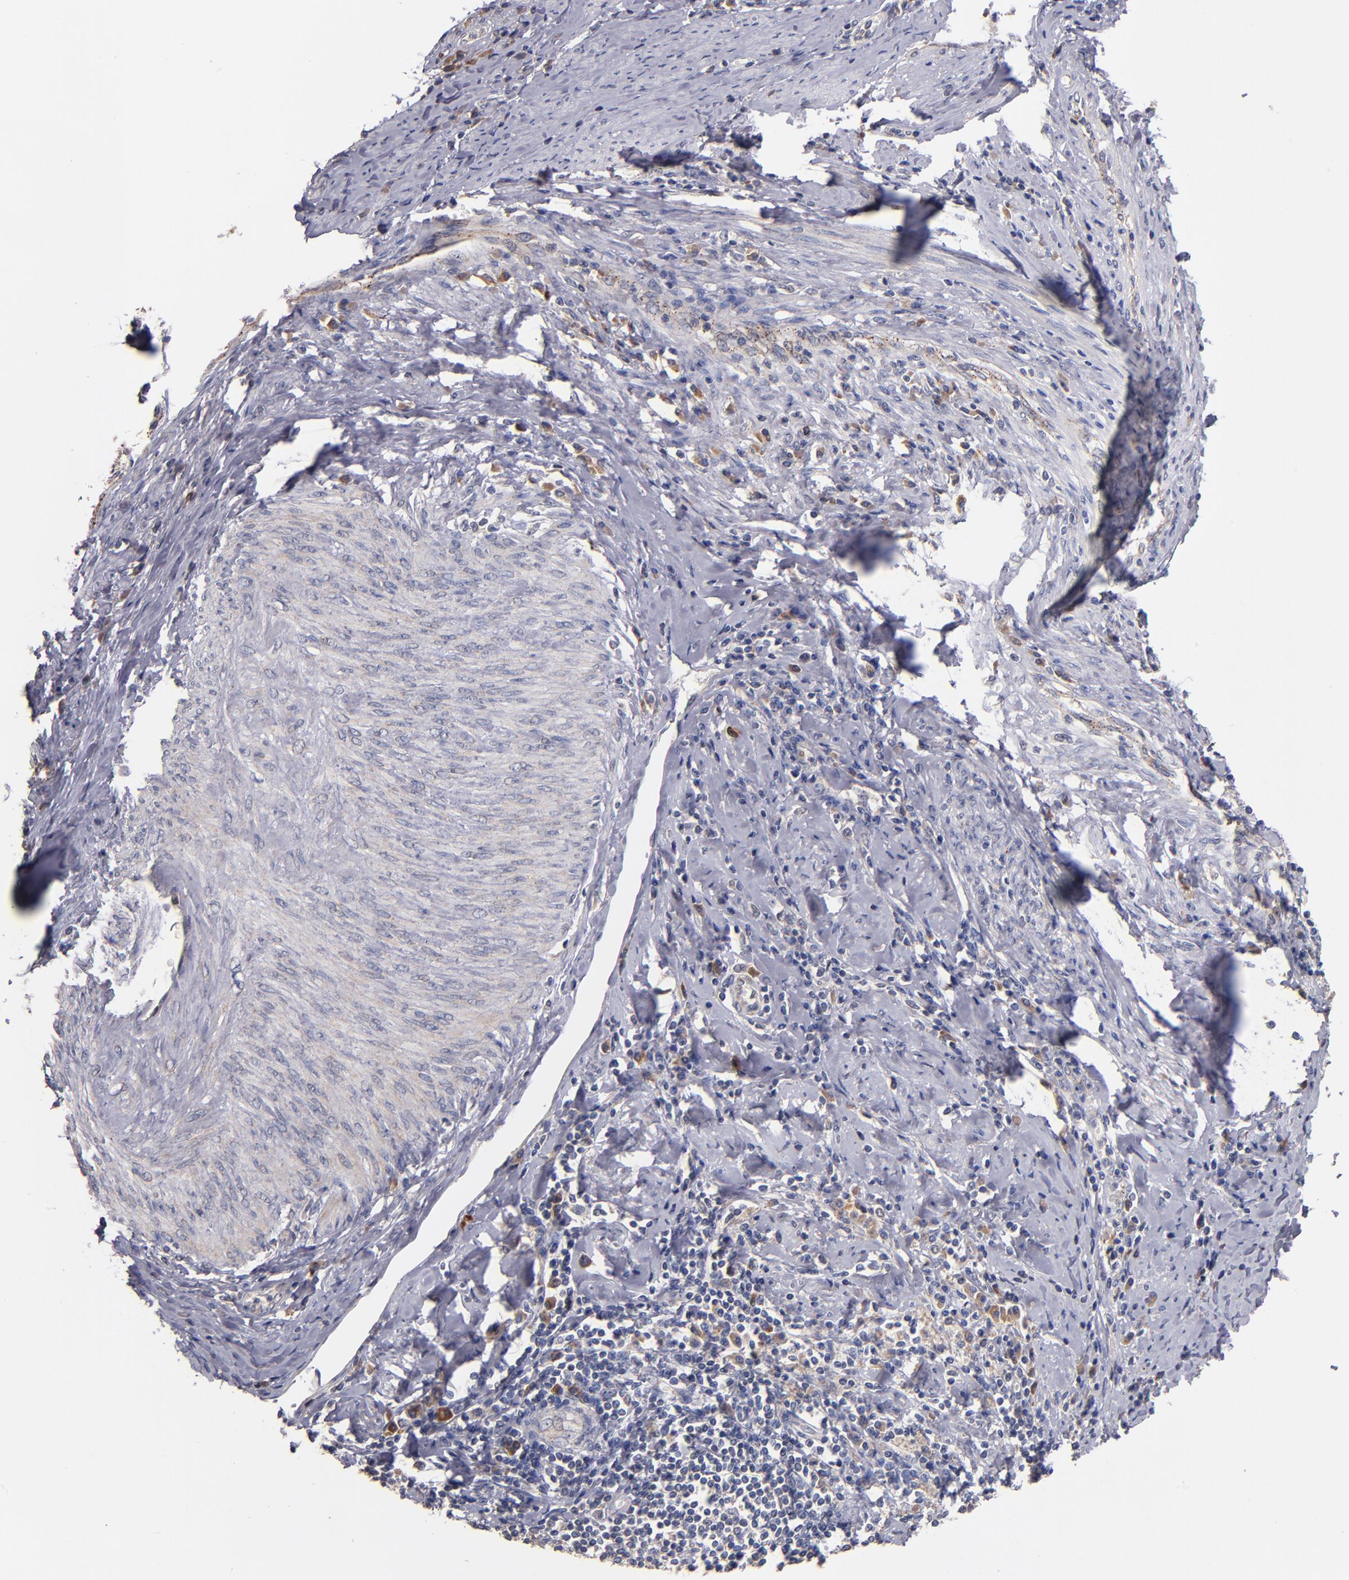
{"staining": {"intensity": "weak", "quantity": ">75%", "location": "cytoplasmic/membranous"}, "tissue": "cervical cancer", "cell_type": "Tumor cells", "image_type": "cancer", "snomed": [{"axis": "morphology", "description": "Squamous cell carcinoma, NOS"}, {"axis": "topography", "description": "Cervix"}], "caption": "An IHC image of tumor tissue is shown. Protein staining in brown highlights weak cytoplasmic/membranous positivity in cervical cancer within tumor cells. (brown staining indicates protein expression, while blue staining denotes nuclei).", "gene": "DIABLO", "patient": {"sex": "female", "age": 53}}